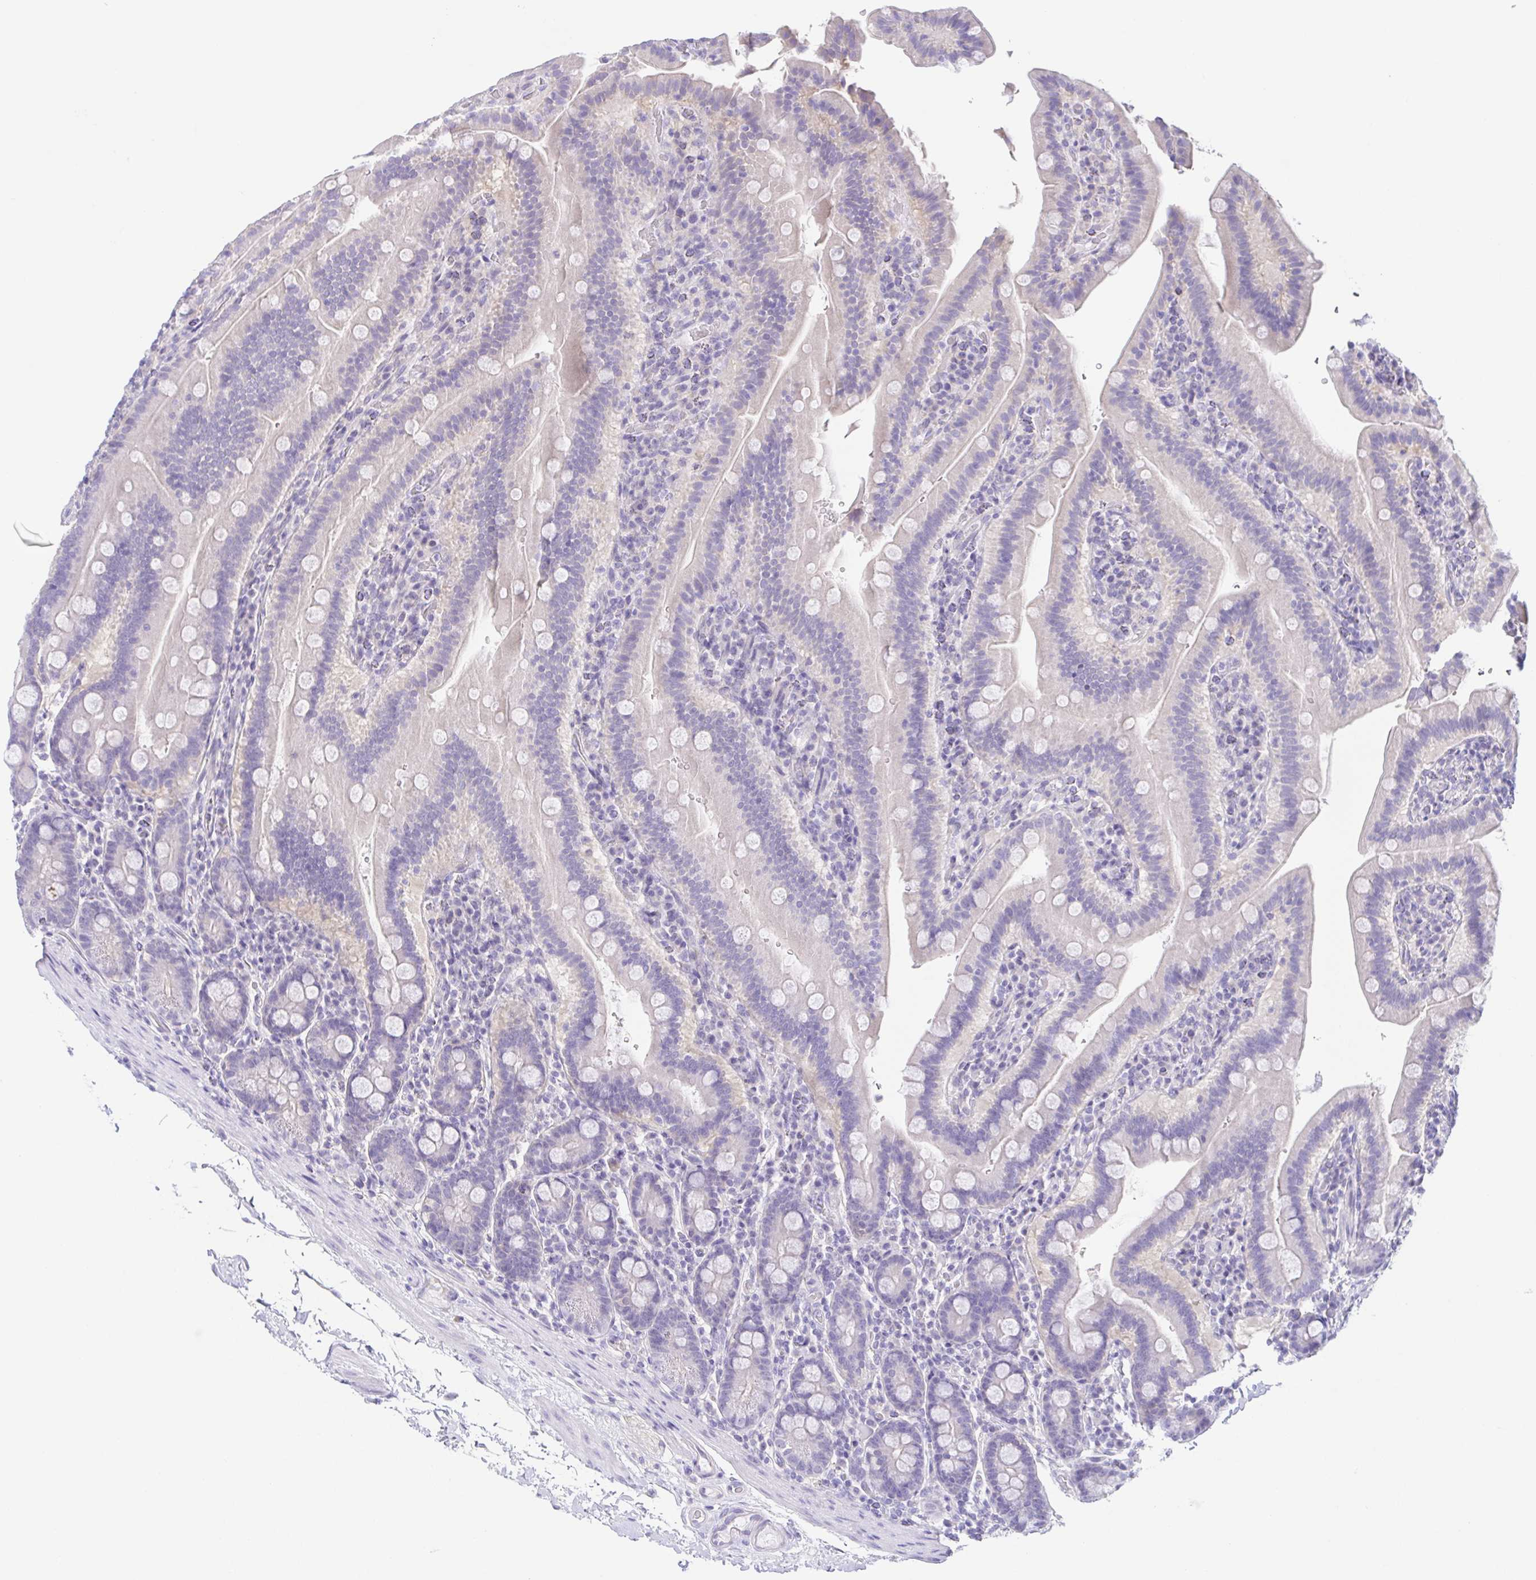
{"staining": {"intensity": "negative", "quantity": "none", "location": "none"}, "tissue": "small intestine", "cell_type": "Glandular cells", "image_type": "normal", "snomed": [{"axis": "morphology", "description": "Normal tissue, NOS"}, {"axis": "topography", "description": "Small intestine"}], "caption": "This is an immunohistochemistry (IHC) micrograph of normal small intestine. There is no staining in glandular cells.", "gene": "KRTDAP", "patient": {"sex": "male", "age": 26}}